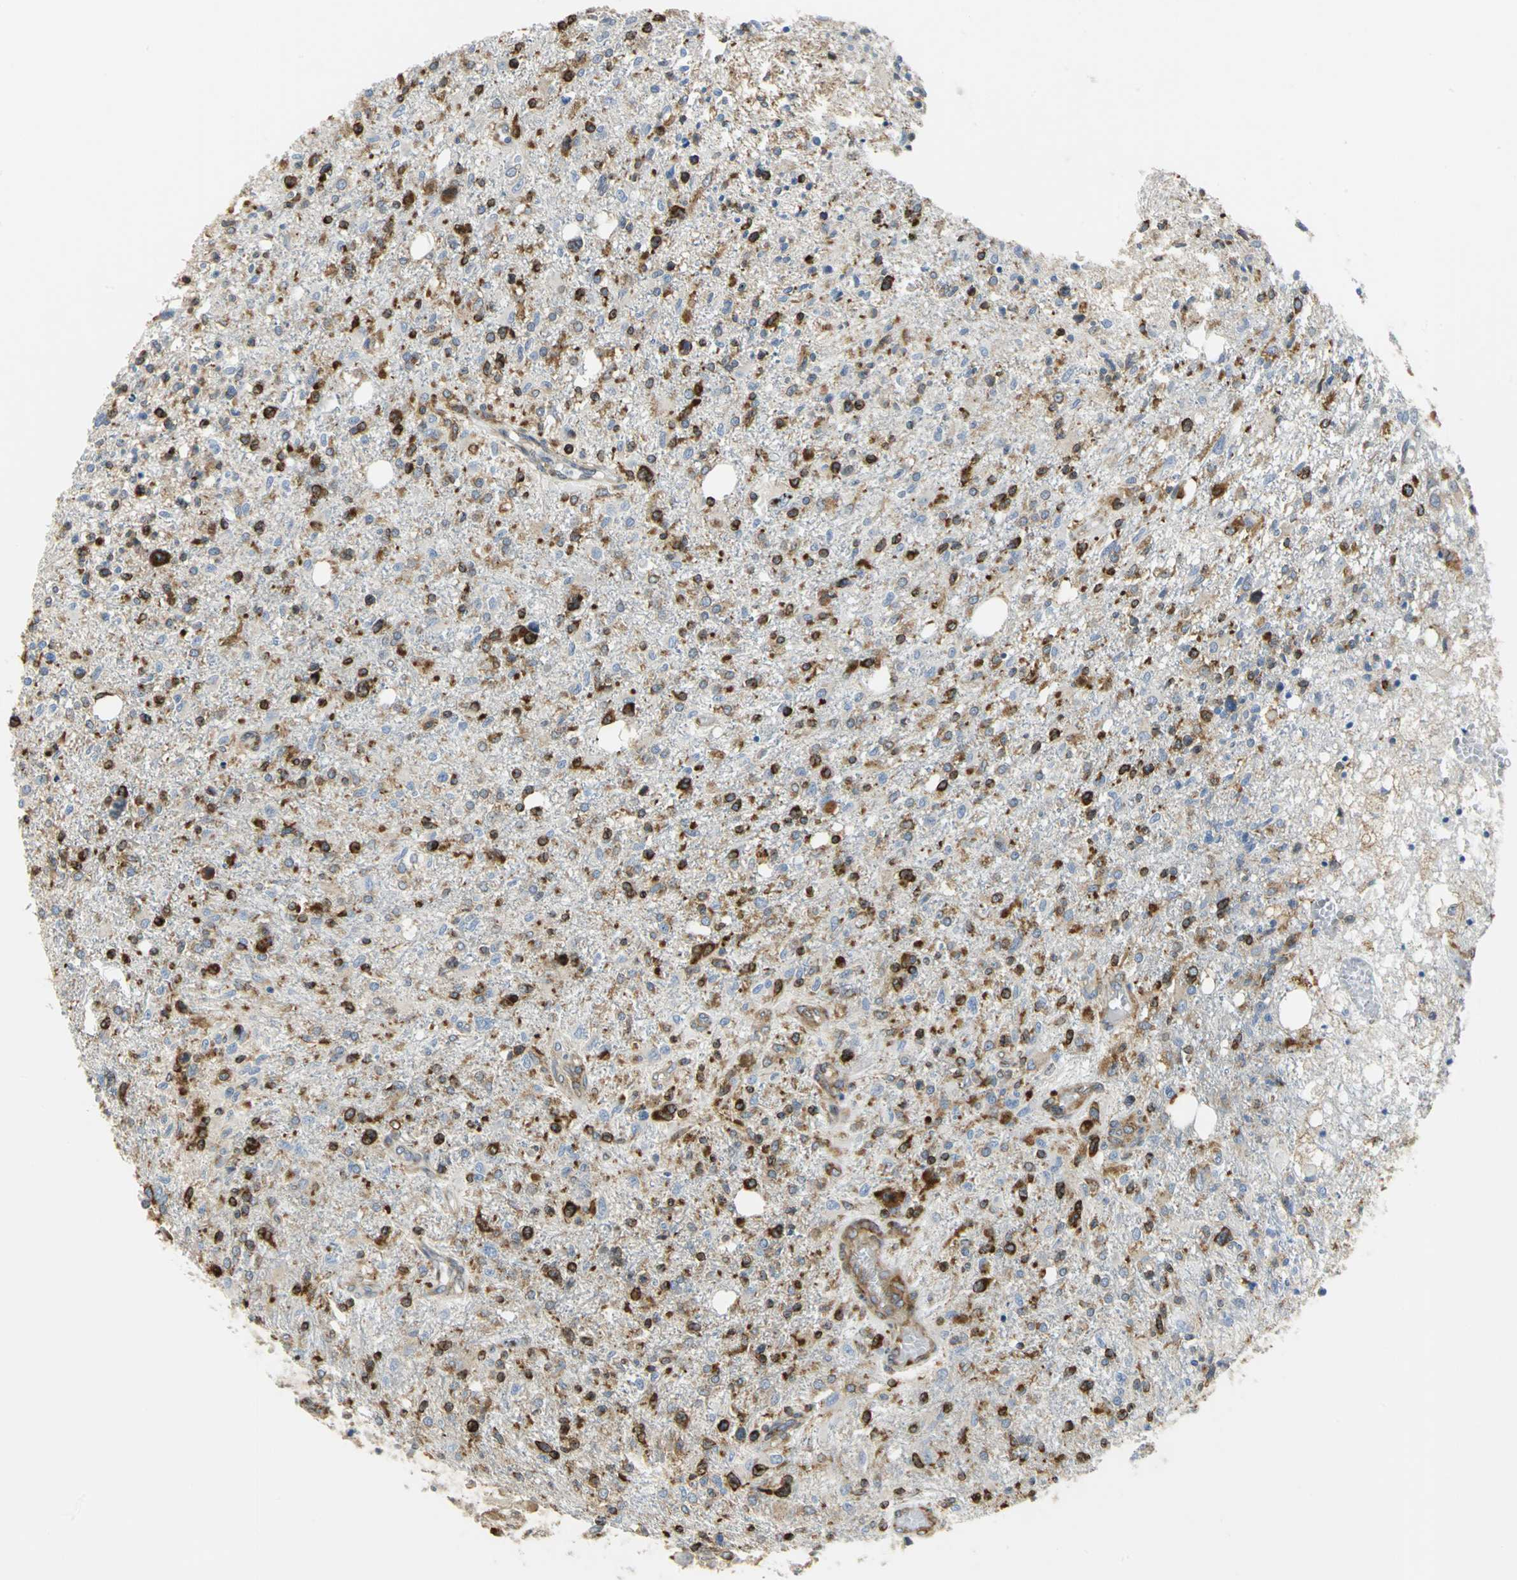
{"staining": {"intensity": "moderate", "quantity": ">75%", "location": "cytoplasmic/membranous"}, "tissue": "glioma", "cell_type": "Tumor cells", "image_type": "cancer", "snomed": [{"axis": "morphology", "description": "Glioma, malignant, High grade"}, {"axis": "topography", "description": "Cerebral cortex"}], "caption": "Tumor cells display medium levels of moderate cytoplasmic/membranous positivity in about >75% of cells in human glioma.", "gene": "YBX1", "patient": {"sex": "male", "age": 76}}